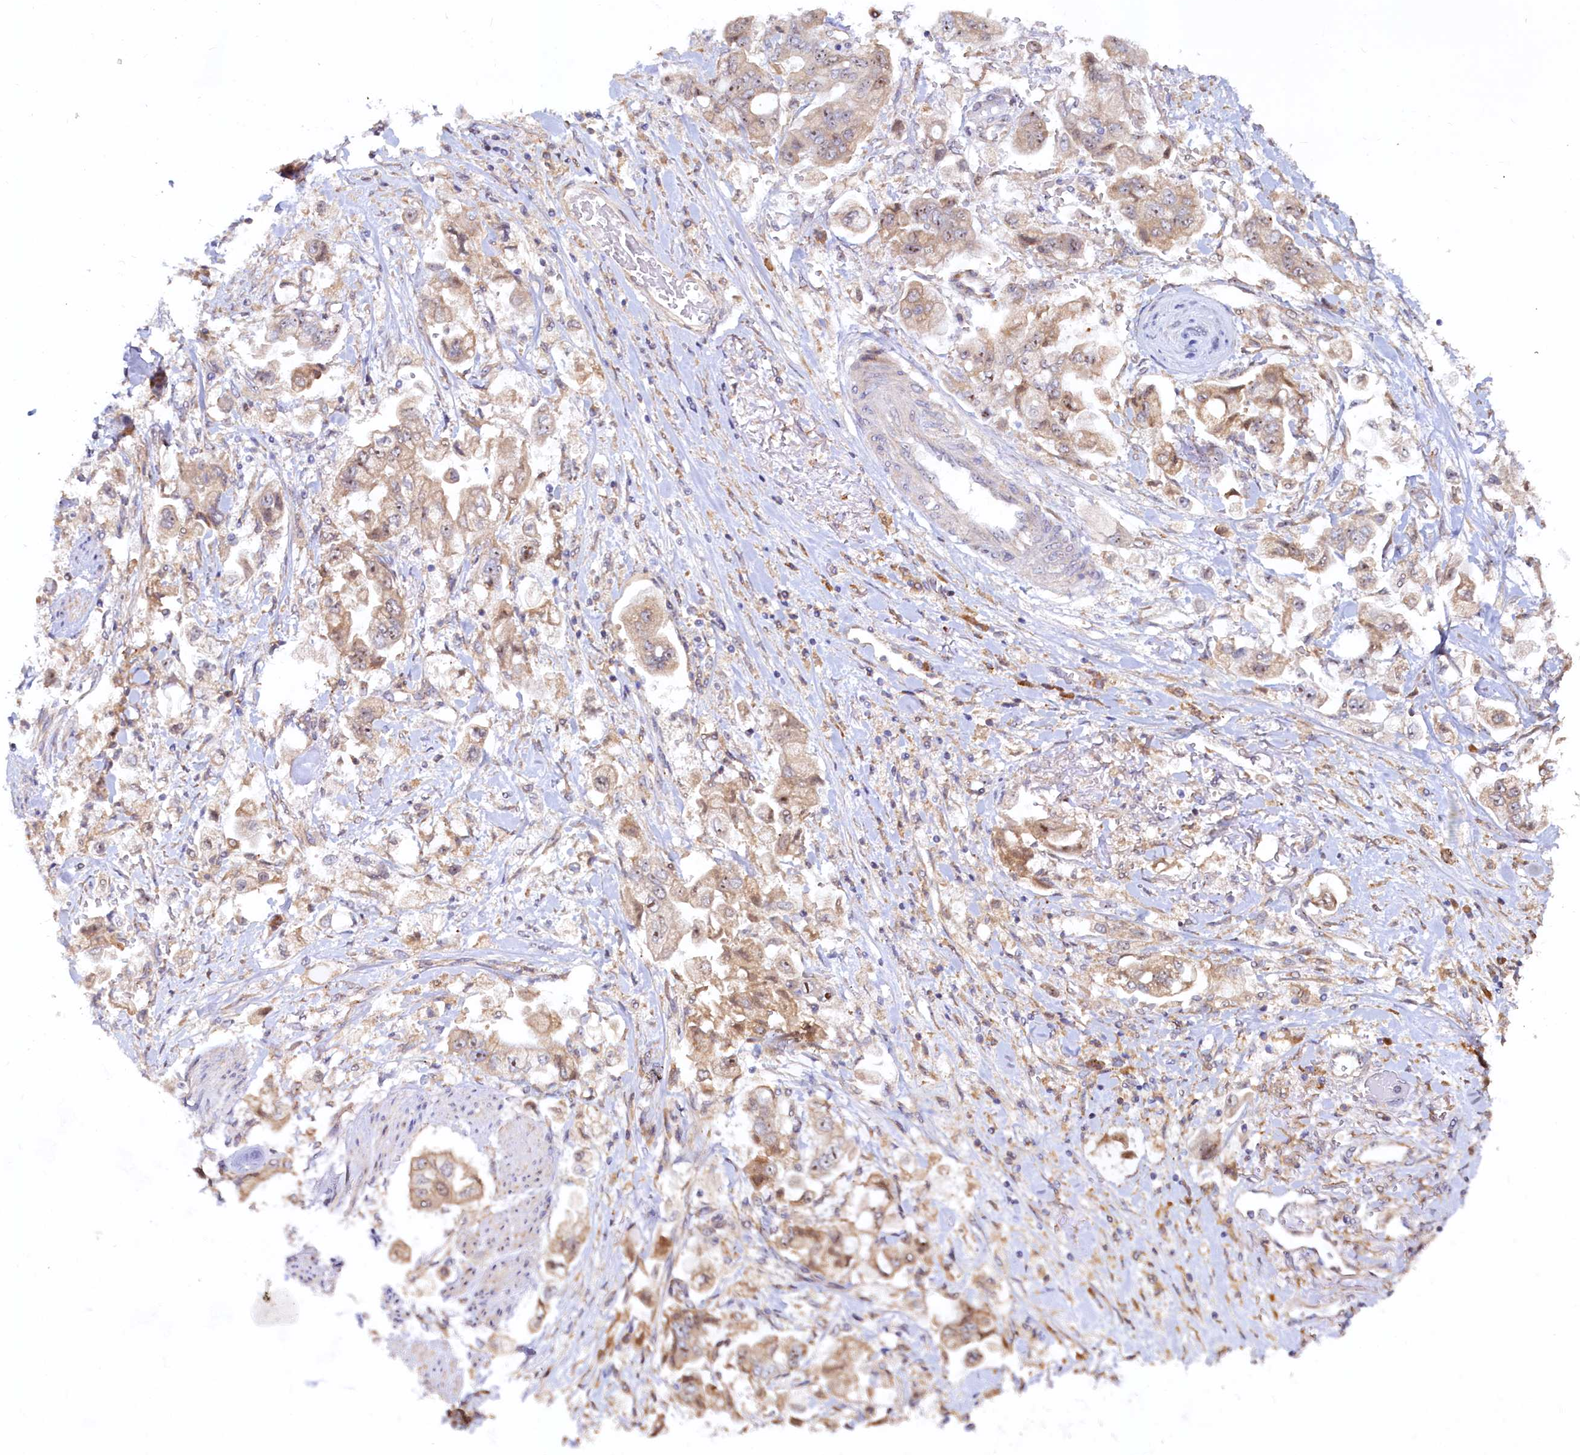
{"staining": {"intensity": "weak", "quantity": ">75%", "location": "cytoplasmic/membranous,nuclear"}, "tissue": "stomach cancer", "cell_type": "Tumor cells", "image_type": "cancer", "snomed": [{"axis": "morphology", "description": "Adenocarcinoma, NOS"}, {"axis": "topography", "description": "Stomach"}], "caption": "Stomach cancer stained for a protein exhibits weak cytoplasmic/membranous and nuclear positivity in tumor cells.", "gene": "RGS7BP", "patient": {"sex": "male", "age": 62}}